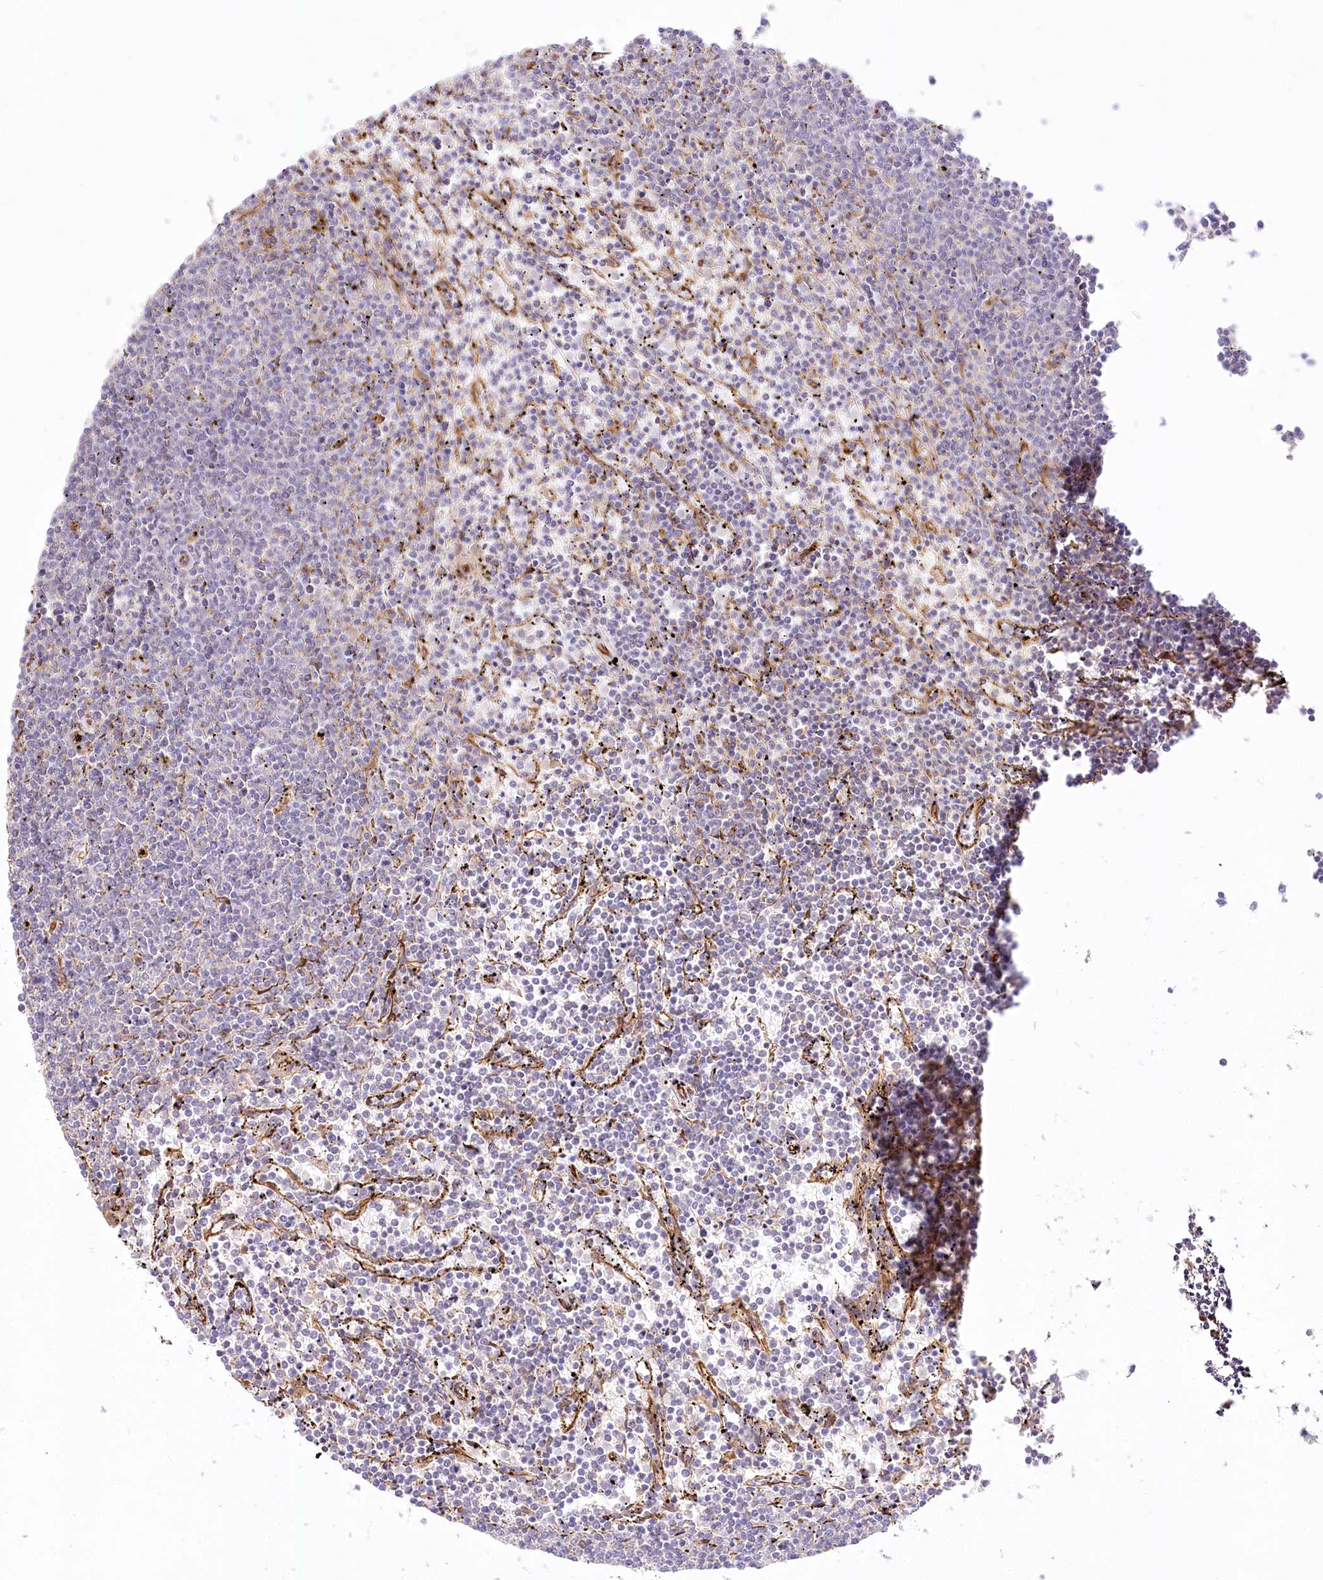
{"staining": {"intensity": "negative", "quantity": "none", "location": "none"}, "tissue": "lymphoma", "cell_type": "Tumor cells", "image_type": "cancer", "snomed": [{"axis": "morphology", "description": "Malignant lymphoma, non-Hodgkin's type, Low grade"}, {"axis": "topography", "description": "Spleen"}], "caption": "Immunohistochemical staining of lymphoma exhibits no significant staining in tumor cells.", "gene": "ABRAXAS2", "patient": {"sex": "female", "age": 50}}